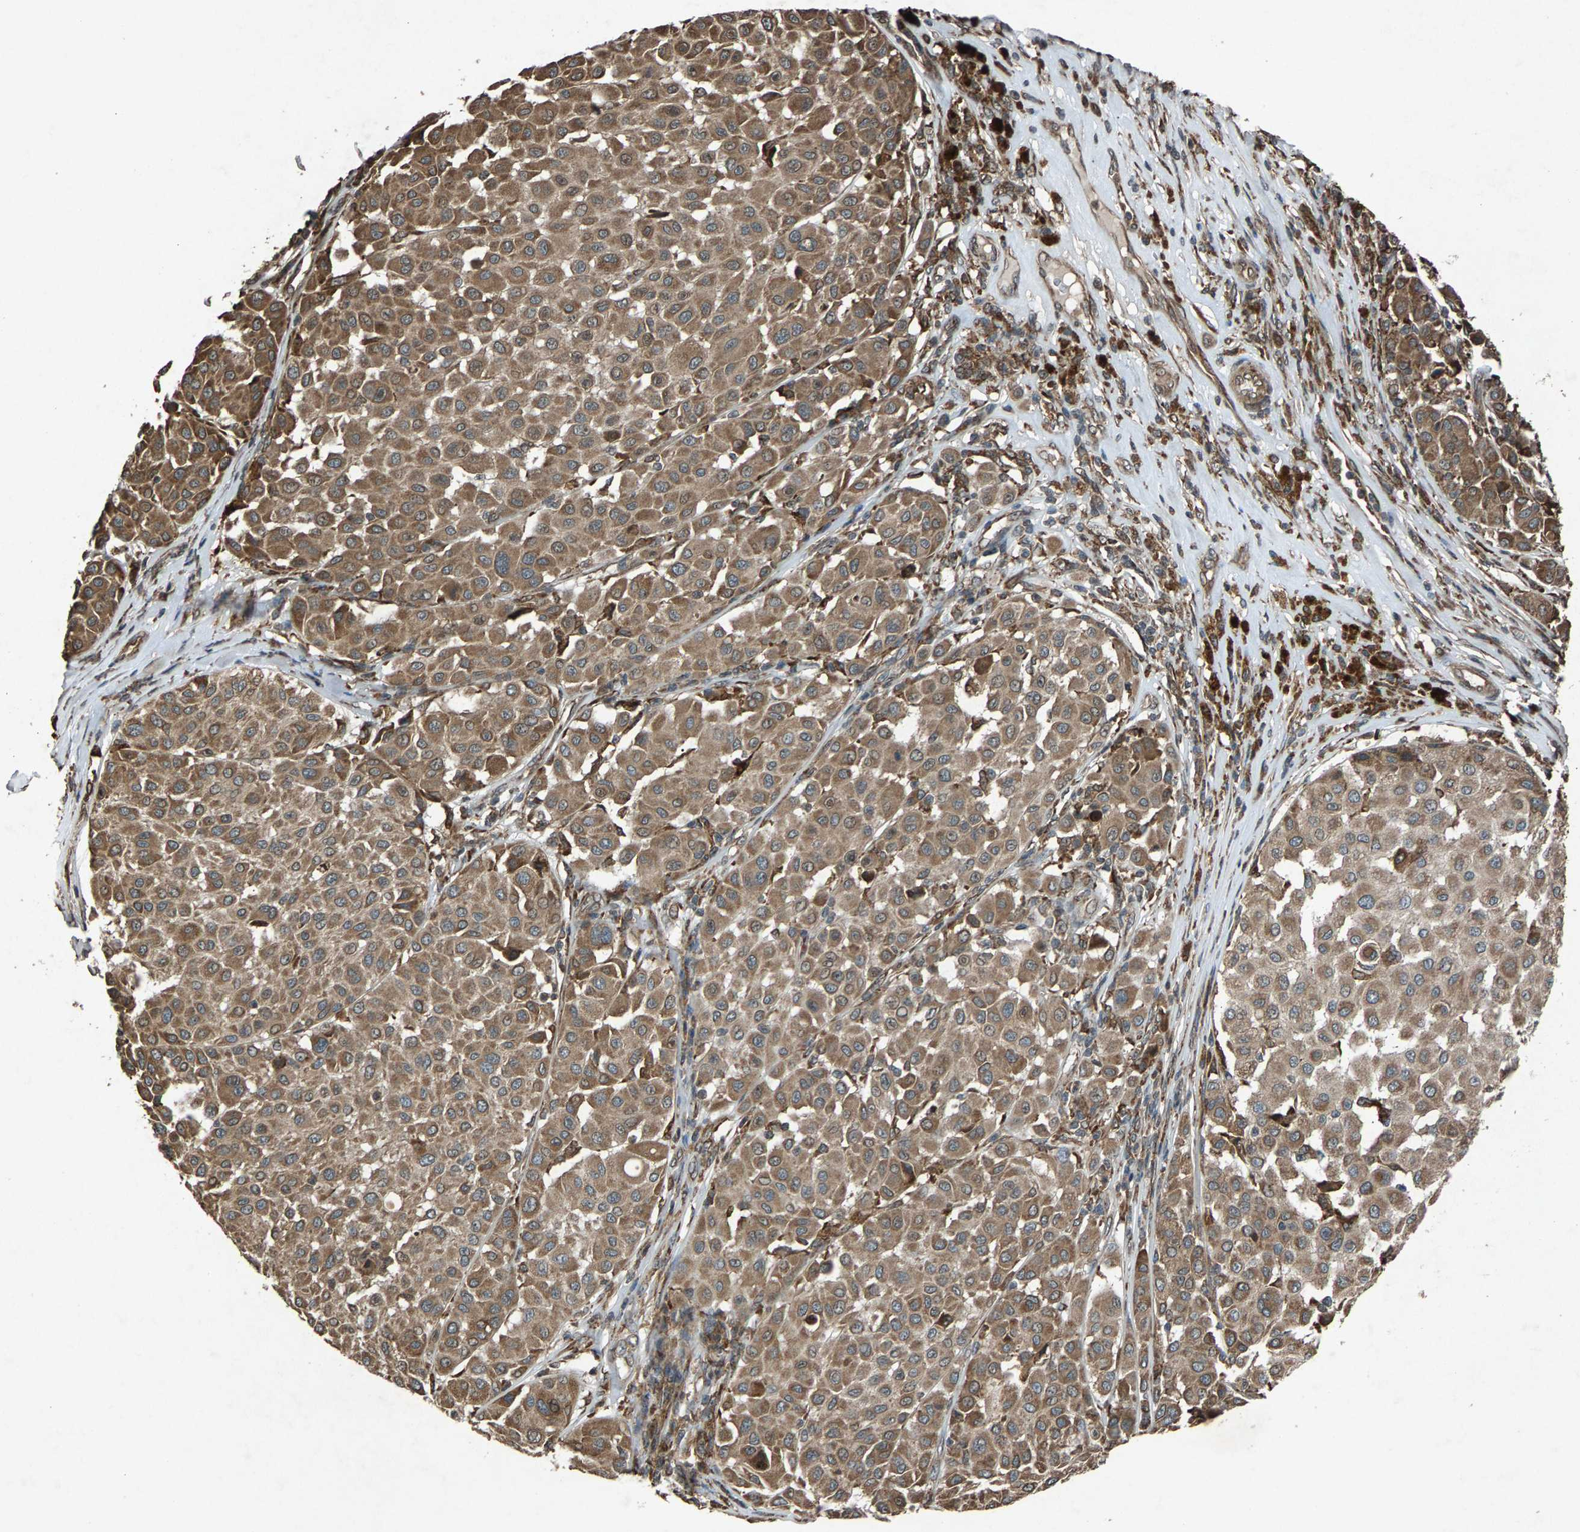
{"staining": {"intensity": "moderate", "quantity": ">75%", "location": "cytoplasmic/membranous"}, "tissue": "melanoma", "cell_type": "Tumor cells", "image_type": "cancer", "snomed": [{"axis": "morphology", "description": "Malignant melanoma, Metastatic site"}, {"axis": "topography", "description": "Soft tissue"}], "caption": "Immunohistochemistry of human malignant melanoma (metastatic site) shows medium levels of moderate cytoplasmic/membranous positivity in about >75% of tumor cells.", "gene": "CALR", "patient": {"sex": "male", "age": 41}}